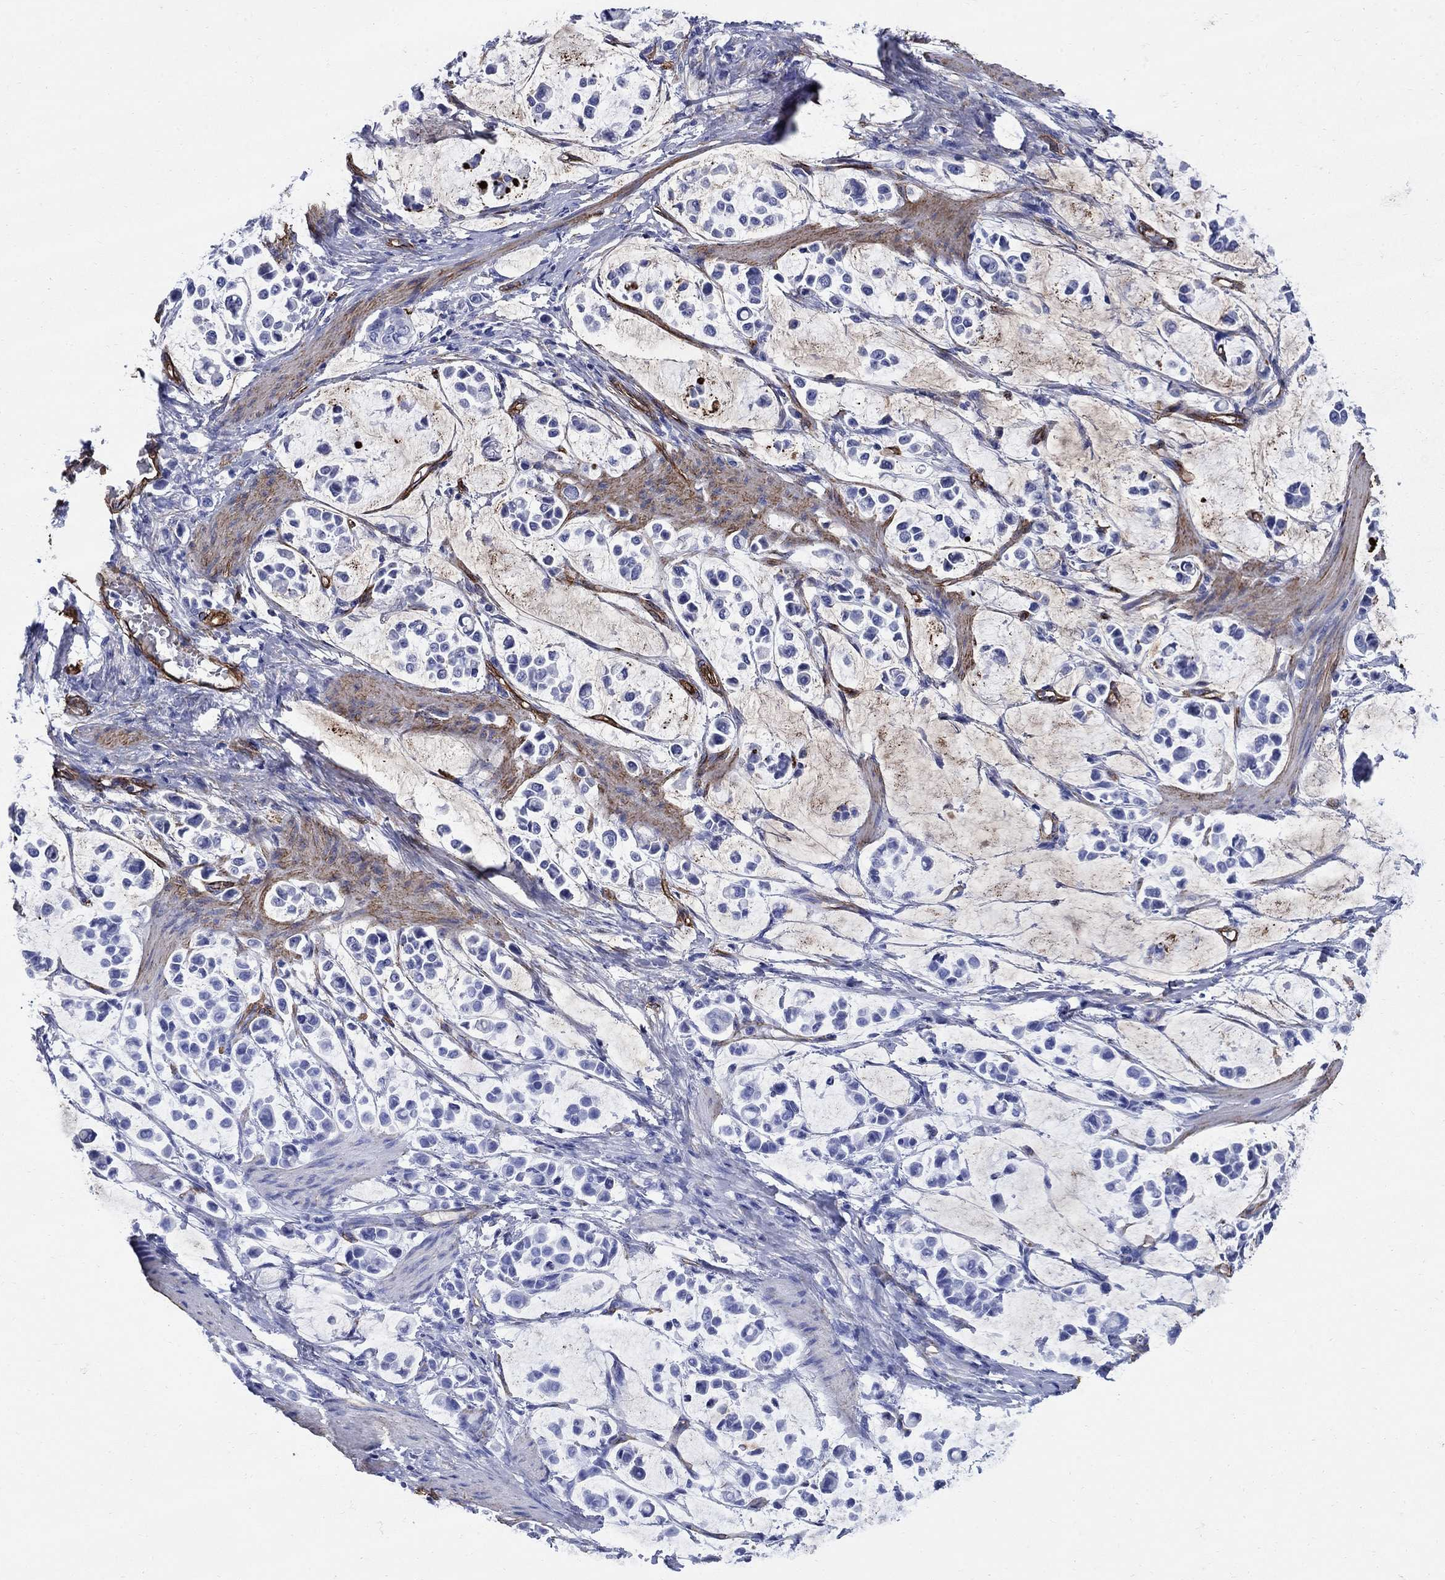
{"staining": {"intensity": "negative", "quantity": "none", "location": "none"}, "tissue": "stomach cancer", "cell_type": "Tumor cells", "image_type": "cancer", "snomed": [{"axis": "morphology", "description": "Adenocarcinoma, NOS"}, {"axis": "topography", "description": "Stomach"}], "caption": "This is an immunohistochemistry (IHC) photomicrograph of human stomach cancer. There is no positivity in tumor cells.", "gene": "VTN", "patient": {"sex": "male", "age": 82}}